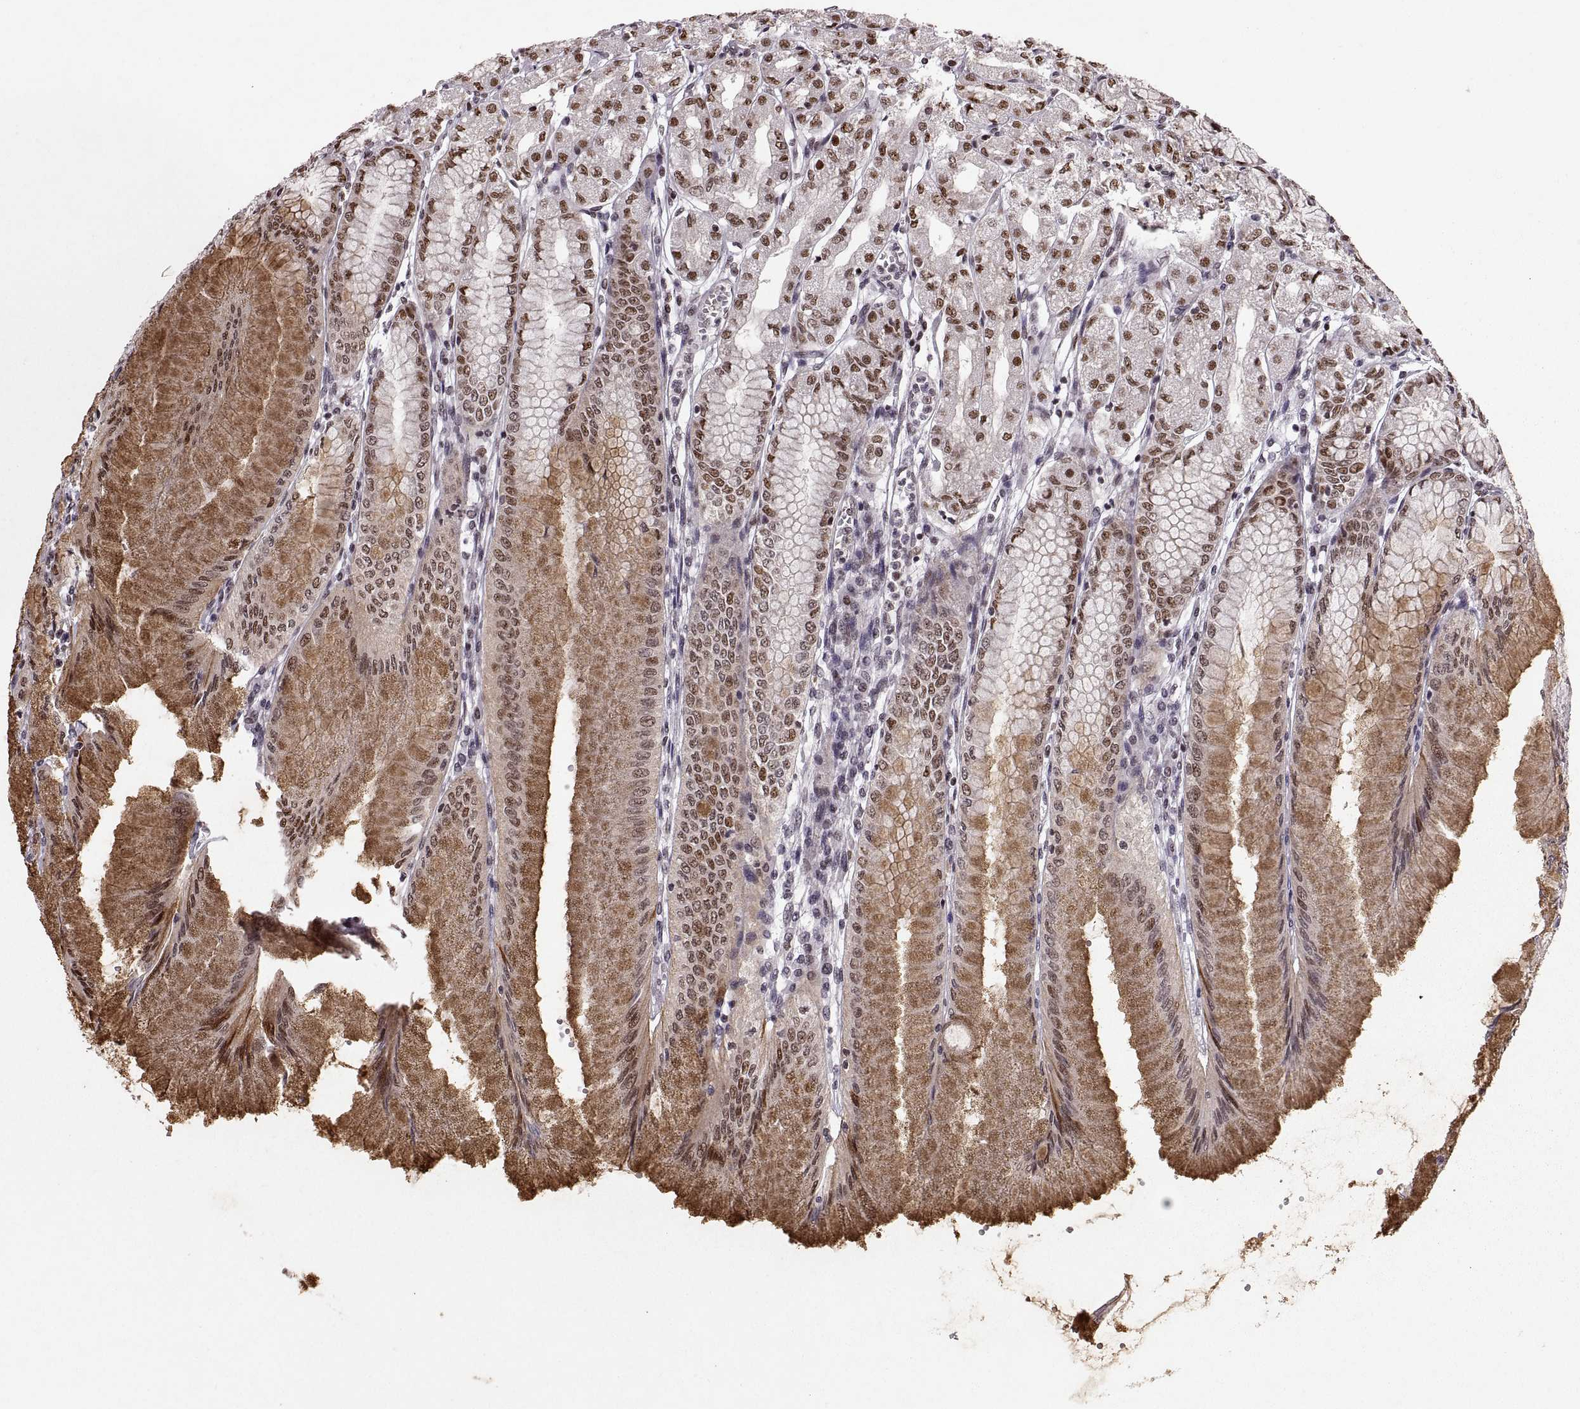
{"staining": {"intensity": "strong", "quantity": "25%-75%", "location": "cytoplasmic/membranous,nuclear"}, "tissue": "stomach", "cell_type": "Glandular cells", "image_type": "normal", "snomed": [{"axis": "morphology", "description": "Normal tissue, NOS"}, {"axis": "topography", "description": "Skeletal muscle"}, {"axis": "topography", "description": "Stomach"}], "caption": "Protein expression analysis of benign stomach shows strong cytoplasmic/membranous,nuclear positivity in about 25%-75% of glandular cells.", "gene": "MT1E", "patient": {"sex": "female", "age": 57}}